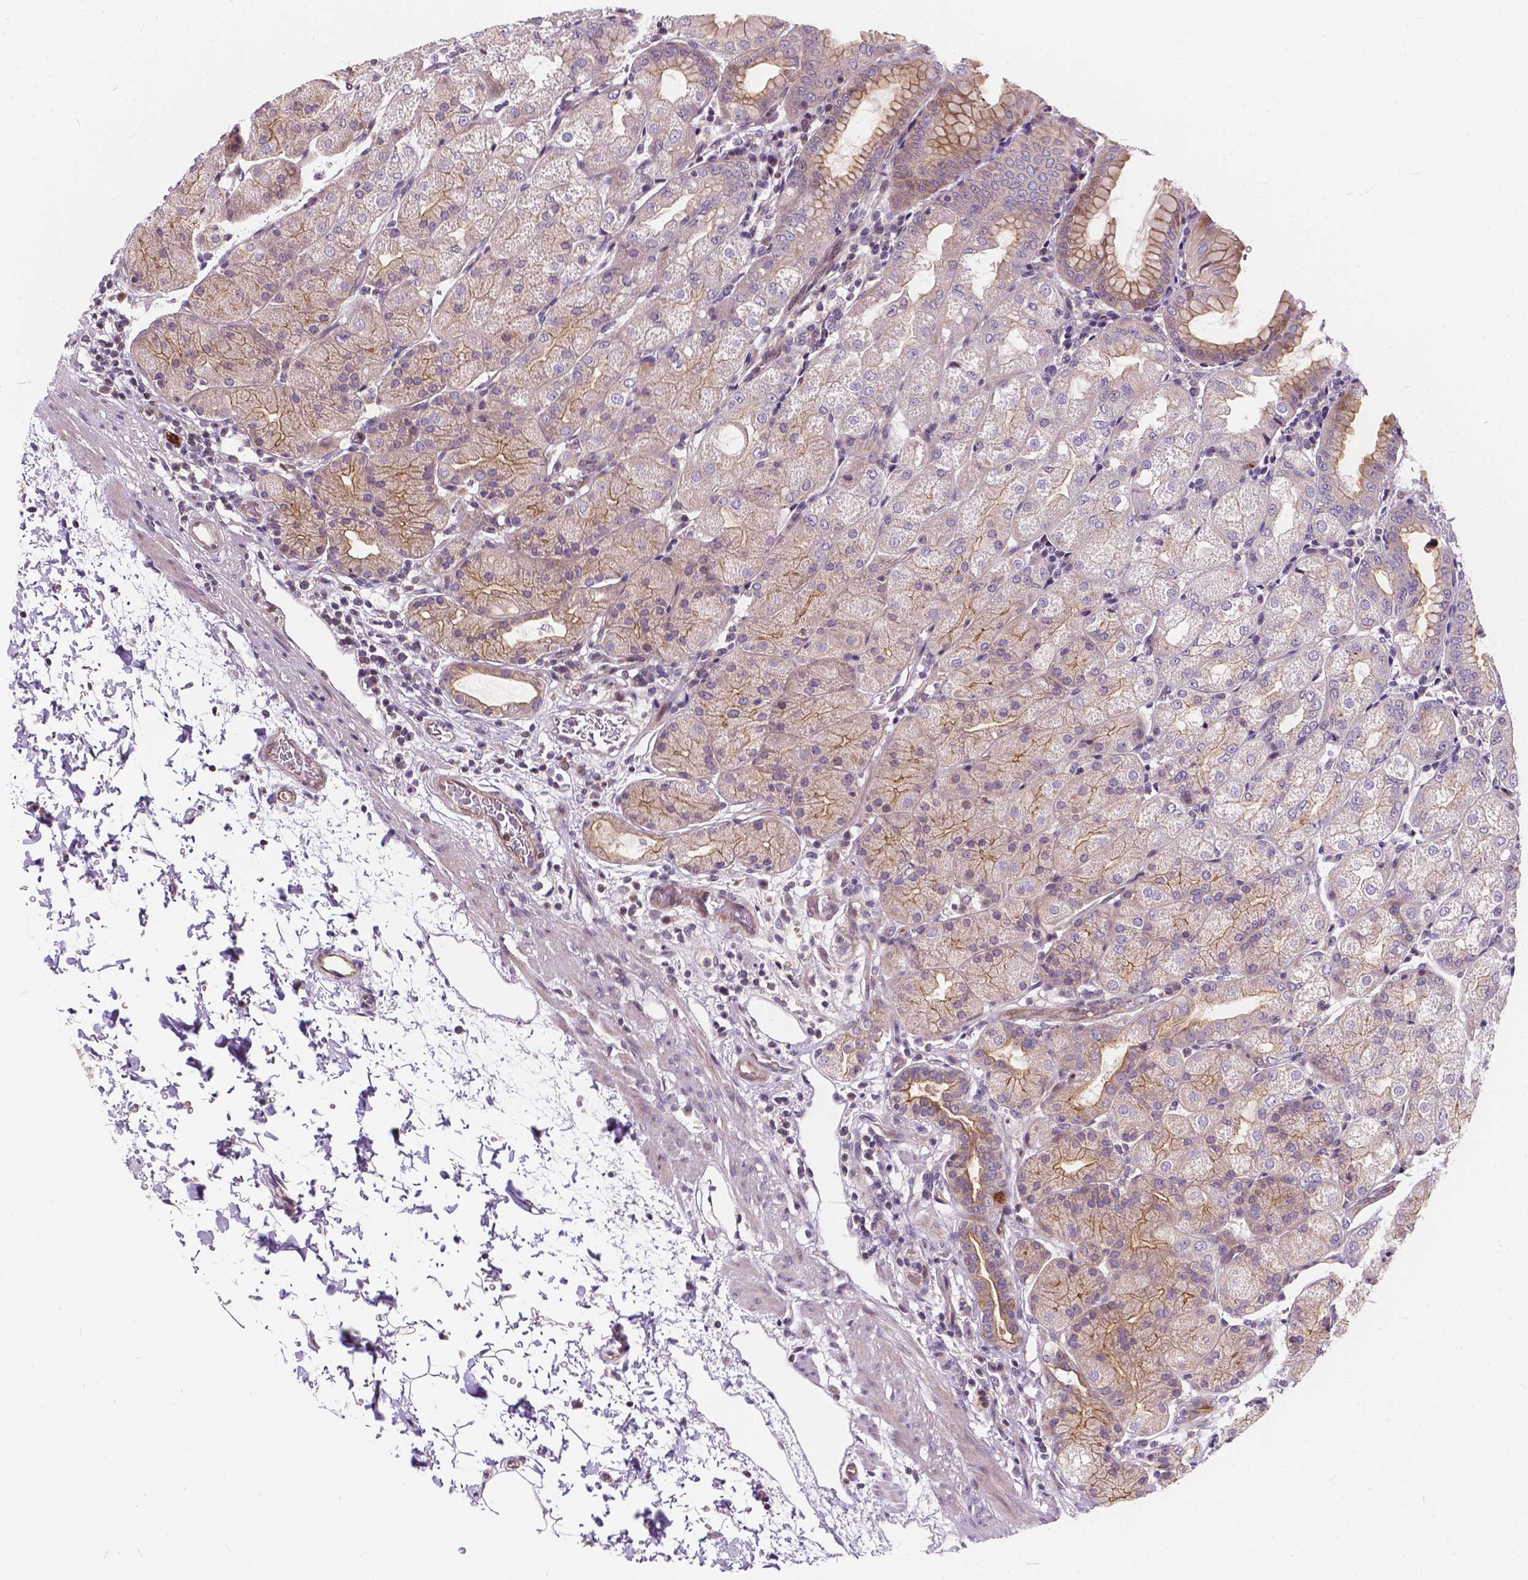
{"staining": {"intensity": "moderate", "quantity": ">75%", "location": "cytoplasmic/membranous"}, "tissue": "stomach", "cell_type": "Glandular cells", "image_type": "normal", "snomed": [{"axis": "morphology", "description": "Normal tissue, NOS"}, {"axis": "topography", "description": "Stomach, upper"}, {"axis": "topography", "description": "Stomach"}, {"axis": "topography", "description": "Stomach, lower"}], "caption": "Protein expression by immunohistochemistry exhibits moderate cytoplasmic/membranous expression in approximately >75% of glandular cells in normal stomach.", "gene": "INPP5E", "patient": {"sex": "male", "age": 62}}